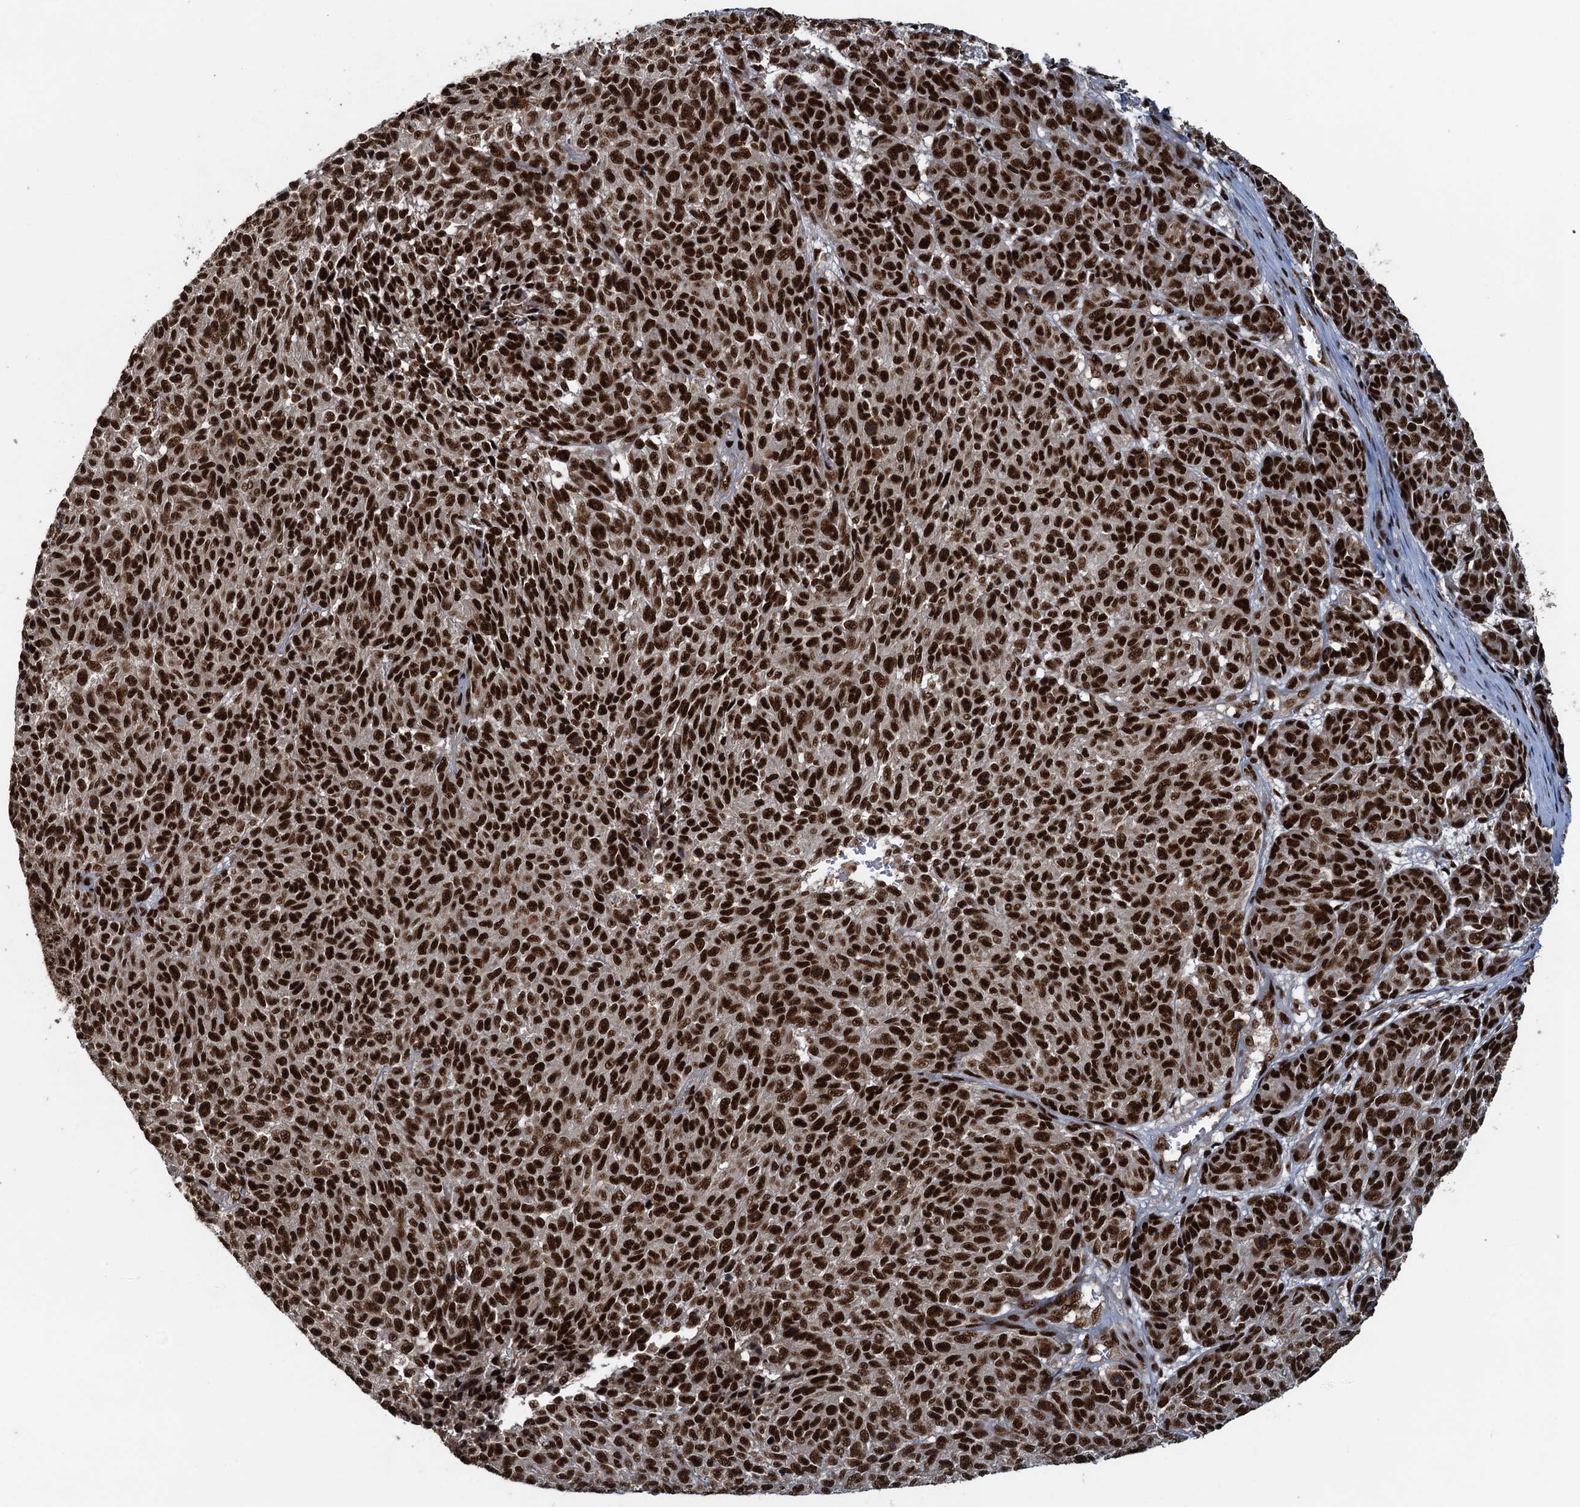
{"staining": {"intensity": "strong", "quantity": ">75%", "location": "nuclear"}, "tissue": "melanoma", "cell_type": "Tumor cells", "image_type": "cancer", "snomed": [{"axis": "morphology", "description": "Malignant melanoma, NOS"}, {"axis": "topography", "description": "Skin"}], "caption": "A photomicrograph of melanoma stained for a protein shows strong nuclear brown staining in tumor cells.", "gene": "ZC3H18", "patient": {"sex": "male", "age": 49}}